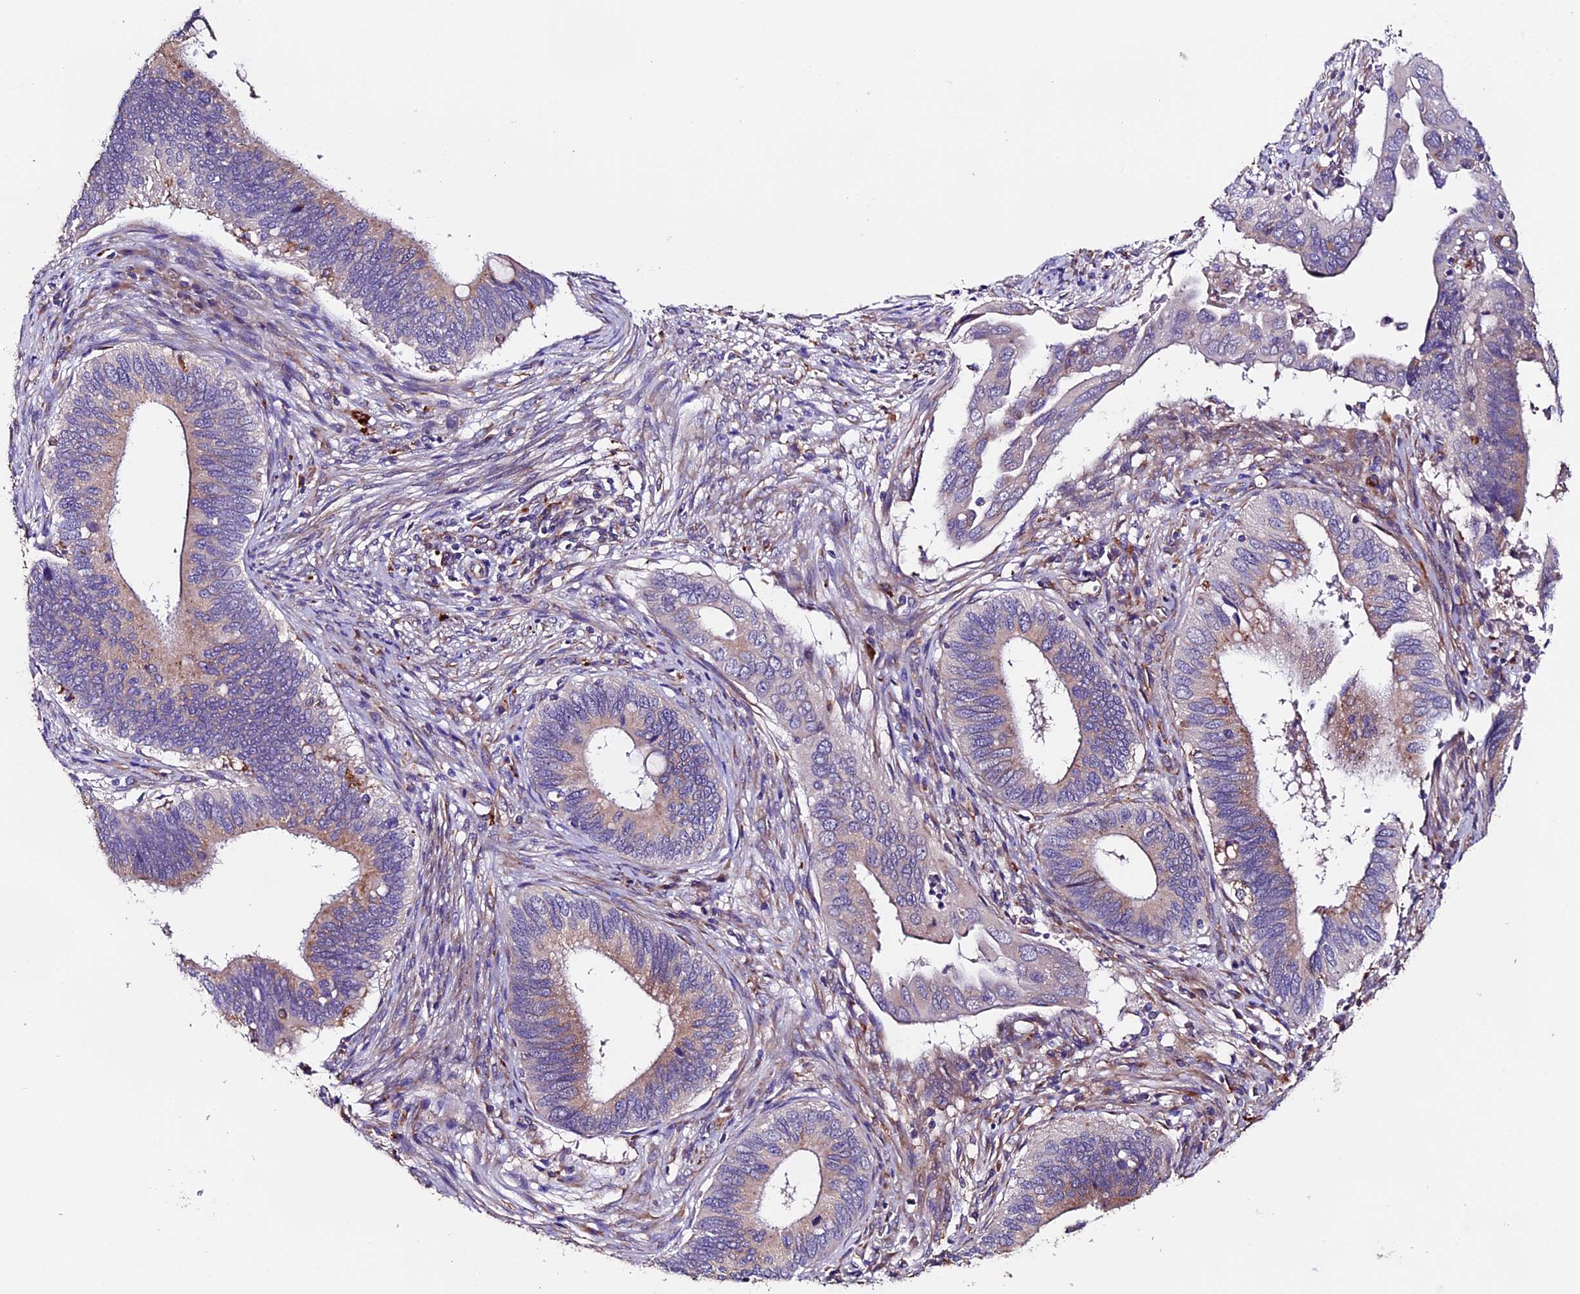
{"staining": {"intensity": "weak", "quantity": ">75%", "location": "cytoplasmic/membranous"}, "tissue": "cervical cancer", "cell_type": "Tumor cells", "image_type": "cancer", "snomed": [{"axis": "morphology", "description": "Adenocarcinoma, NOS"}, {"axis": "topography", "description": "Cervix"}], "caption": "DAB (3,3'-diaminobenzidine) immunohistochemical staining of human cervical cancer reveals weak cytoplasmic/membranous protein expression in approximately >75% of tumor cells.", "gene": "CLN5", "patient": {"sex": "female", "age": 42}}